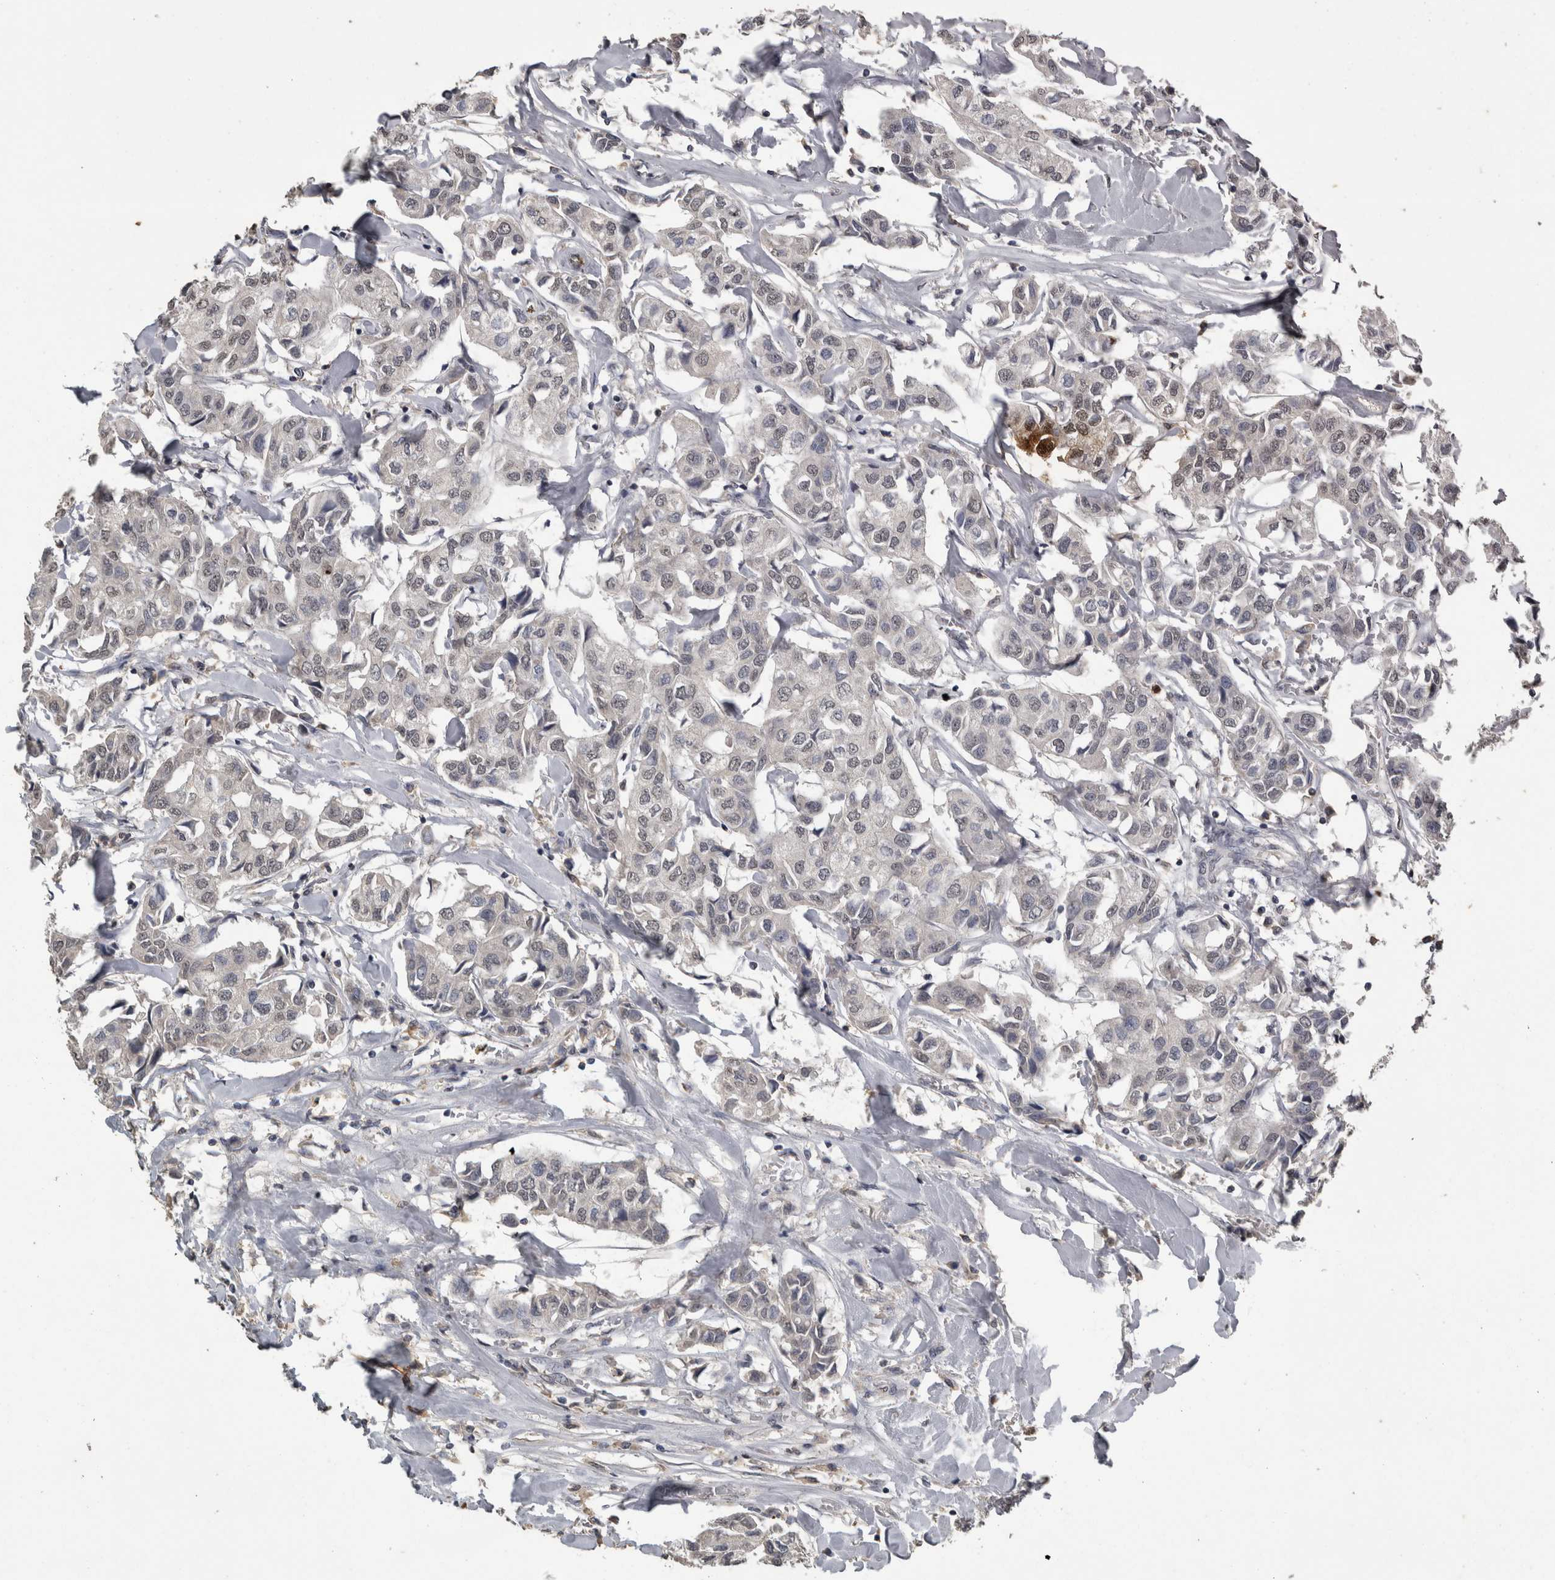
{"staining": {"intensity": "negative", "quantity": "none", "location": "none"}, "tissue": "breast cancer", "cell_type": "Tumor cells", "image_type": "cancer", "snomed": [{"axis": "morphology", "description": "Duct carcinoma"}, {"axis": "topography", "description": "Breast"}], "caption": "A high-resolution micrograph shows immunohistochemistry staining of breast cancer (intraductal carcinoma), which exhibits no significant positivity in tumor cells.", "gene": "PIK3AP1", "patient": {"sex": "female", "age": 80}}